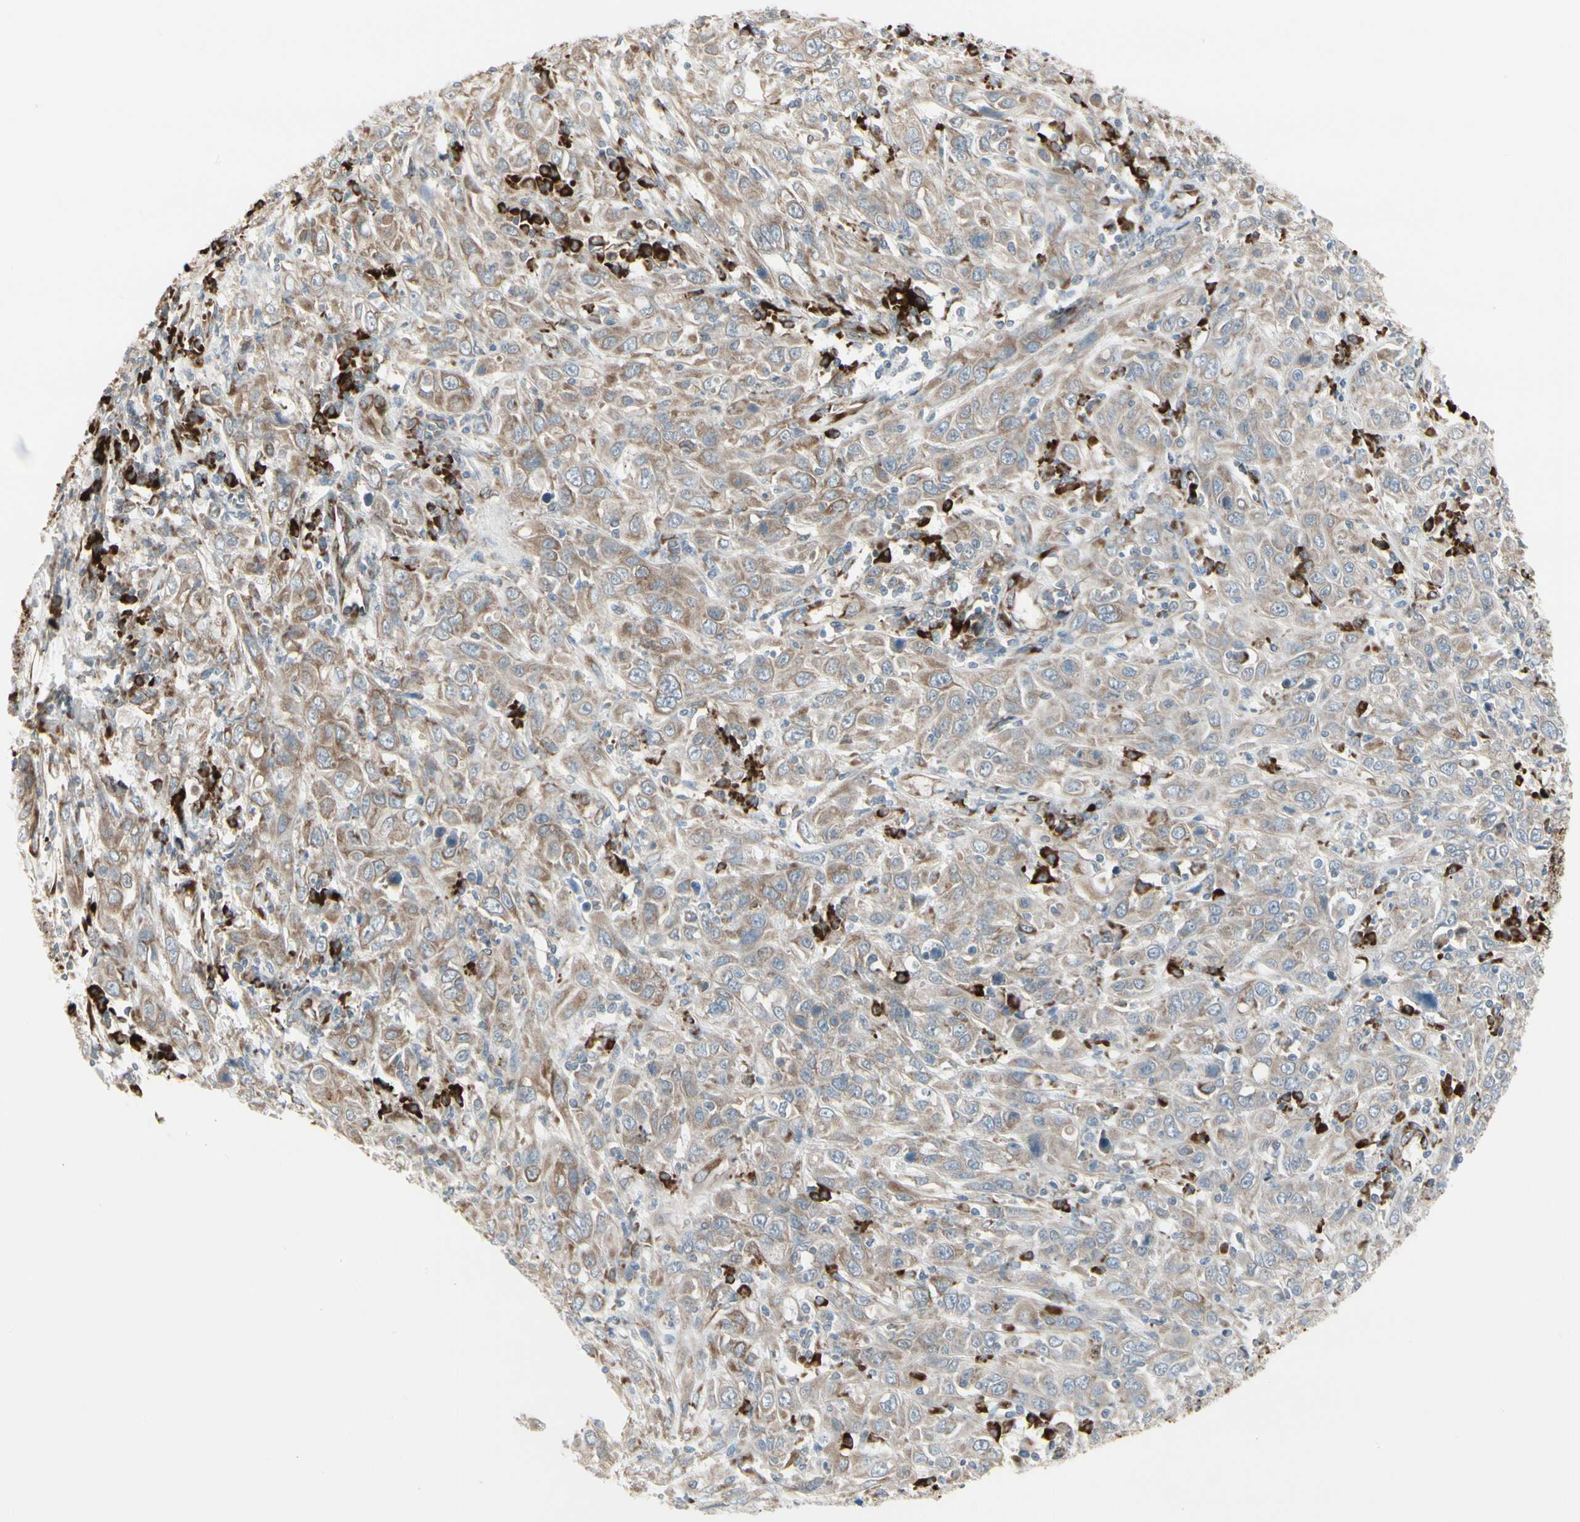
{"staining": {"intensity": "weak", "quantity": ">75%", "location": "cytoplasmic/membranous"}, "tissue": "cervical cancer", "cell_type": "Tumor cells", "image_type": "cancer", "snomed": [{"axis": "morphology", "description": "Squamous cell carcinoma, NOS"}, {"axis": "topography", "description": "Cervix"}], "caption": "Cervical squamous cell carcinoma tissue exhibits weak cytoplasmic/membranous positivity in approximately >75% of tumor cells", "gene": "FNDC3A", "patient": {"sex": "female", "age": 46}}